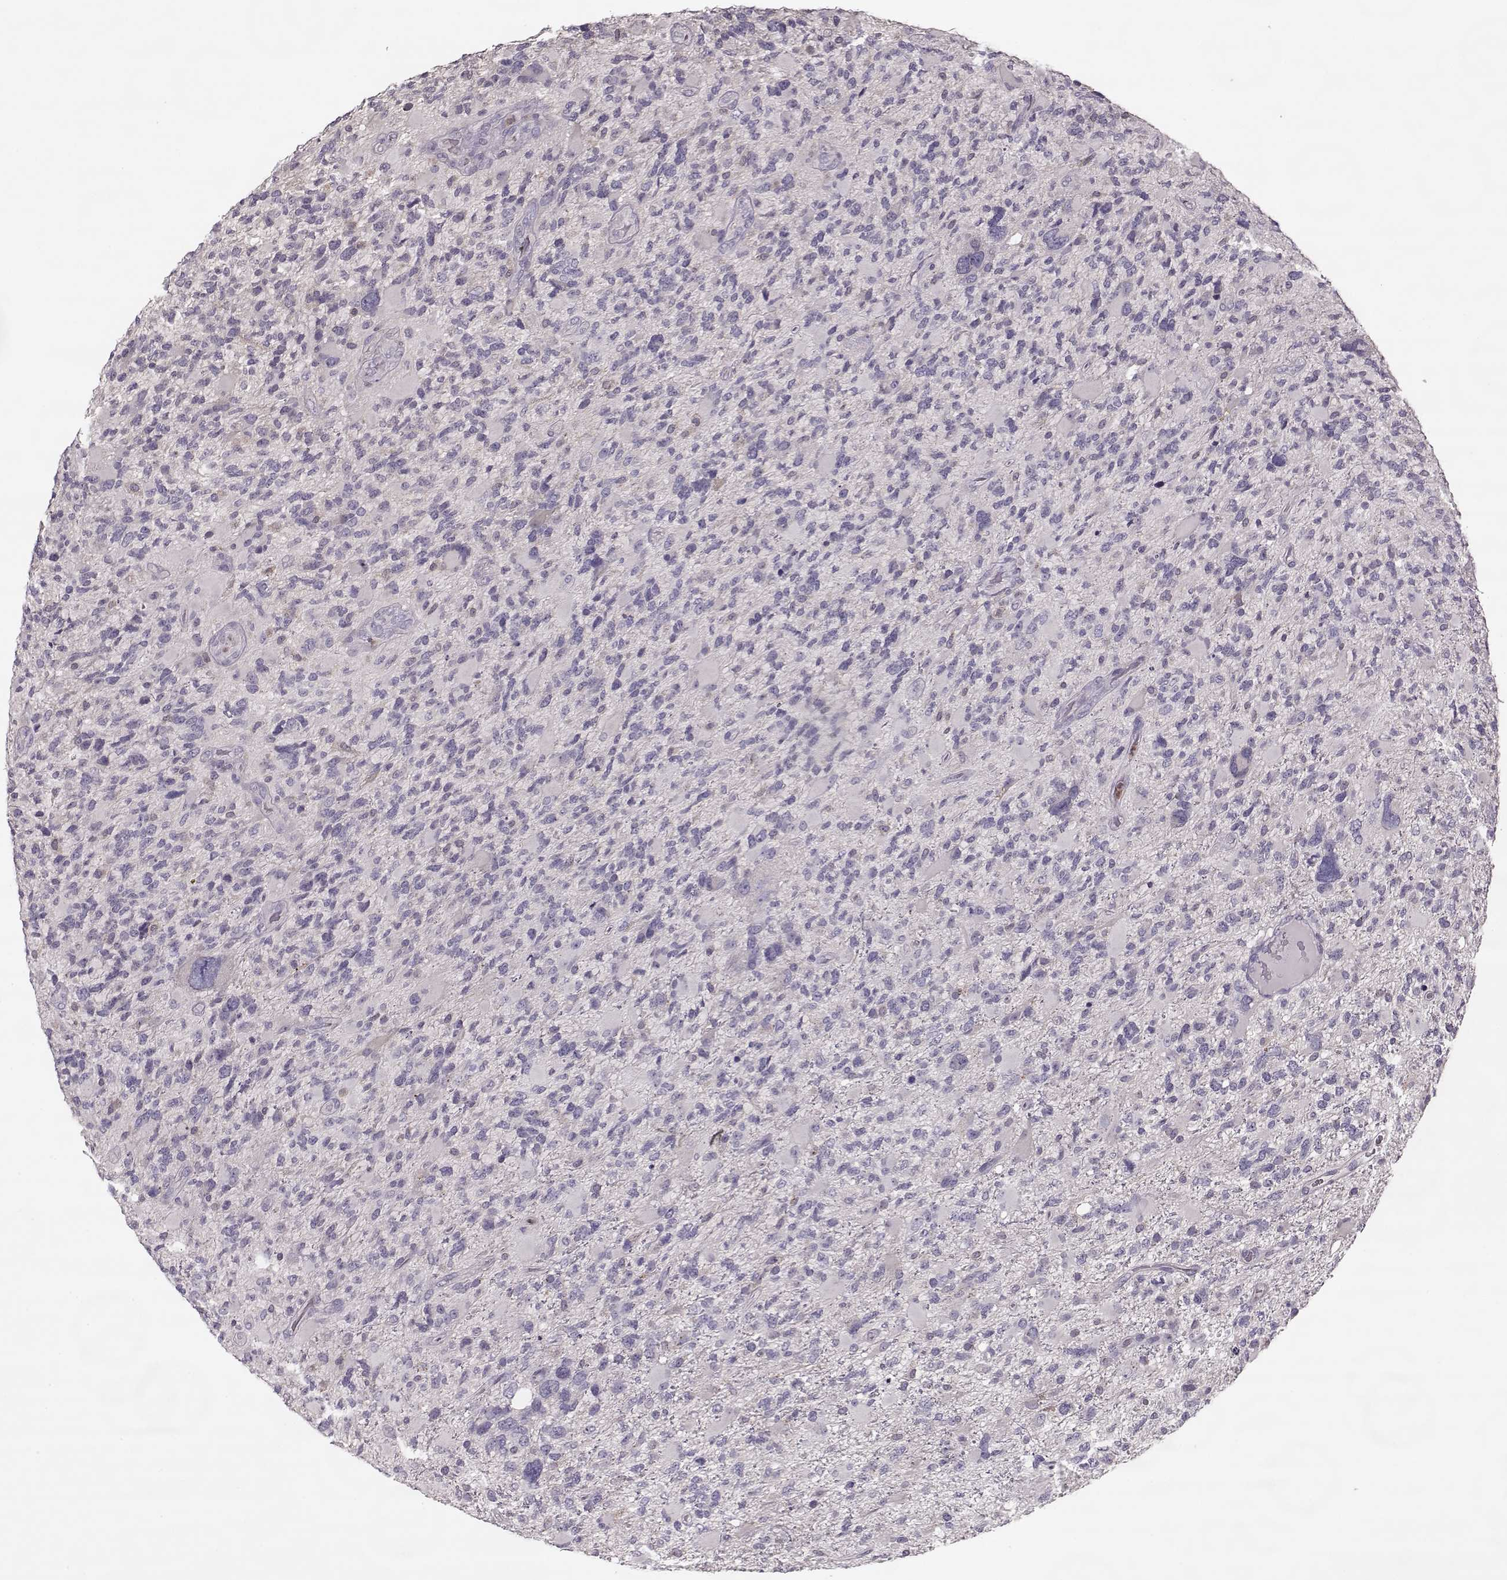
{"staining": {"intensity": "negative", "quantity": "none", "location": "none"}, "tissue": "glioma", "cell_type": "Tumor cells", "image_type": "cancer", "snomed": [{"axis": "morphology", "description": "Glioma, malignant, High grade"}, {"axis": "topography", "description": "Brain"}], "caption": "Photomicrograph shows no protein positivity in tumor cells of malignant high-grade glioma tissue. (Brightfield microscopy of DAB immunohistochemistry (IHC) at high magnification).", "gene": "ACOT11", "patient": {"sex": "female", "age": 71}}